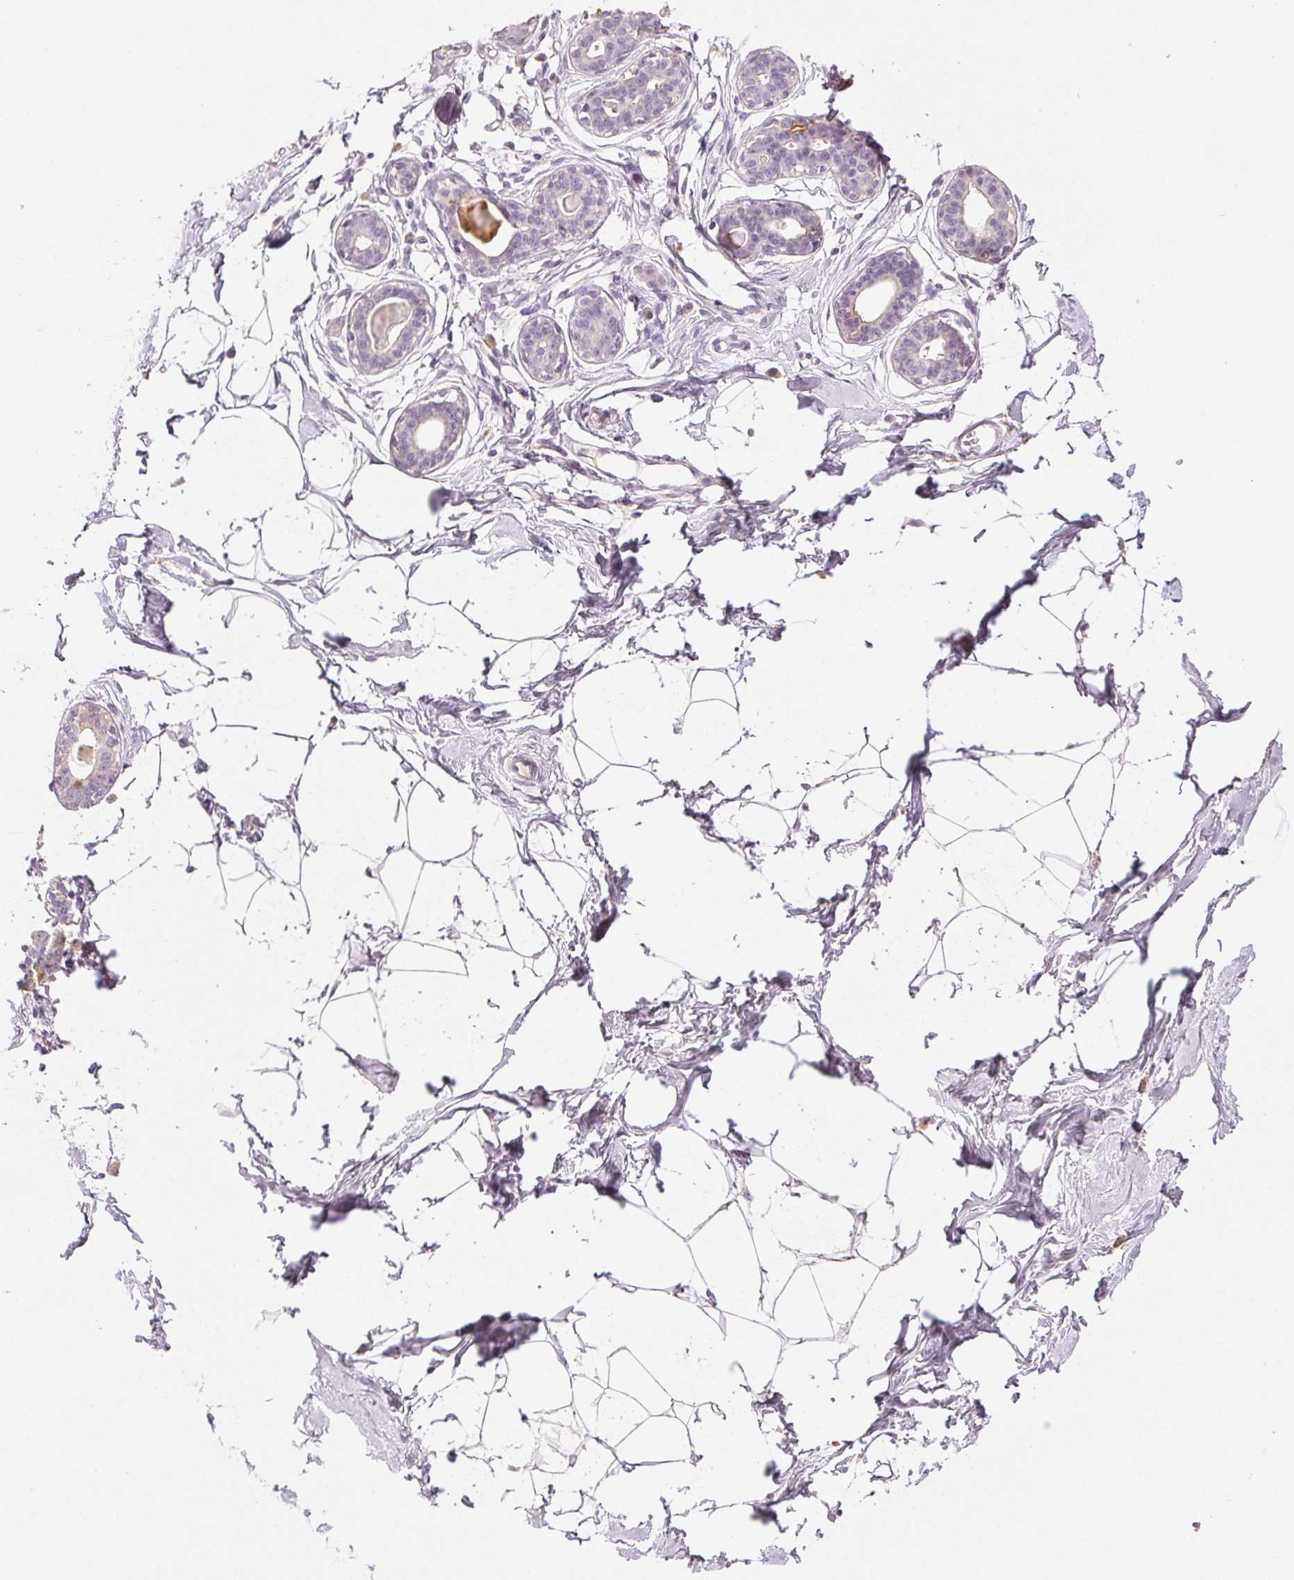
{"staining": {"intensity": "negative", "quantity": "none", "location": "none"}, "tissue": "breast", "cell_type": "Adipocytes", "image_type": "normal", "snomed": [{"axis": "morphology", "description": "Normal tissue, NOS"}, {"axis": "topography", "description": "Breast"}], "caption": "Immunohistochemical staining of benign breast demonstrates no significant expression in adipocytes.", "gene": "LTF", "patient": {"sex": "female", "age": 45}}